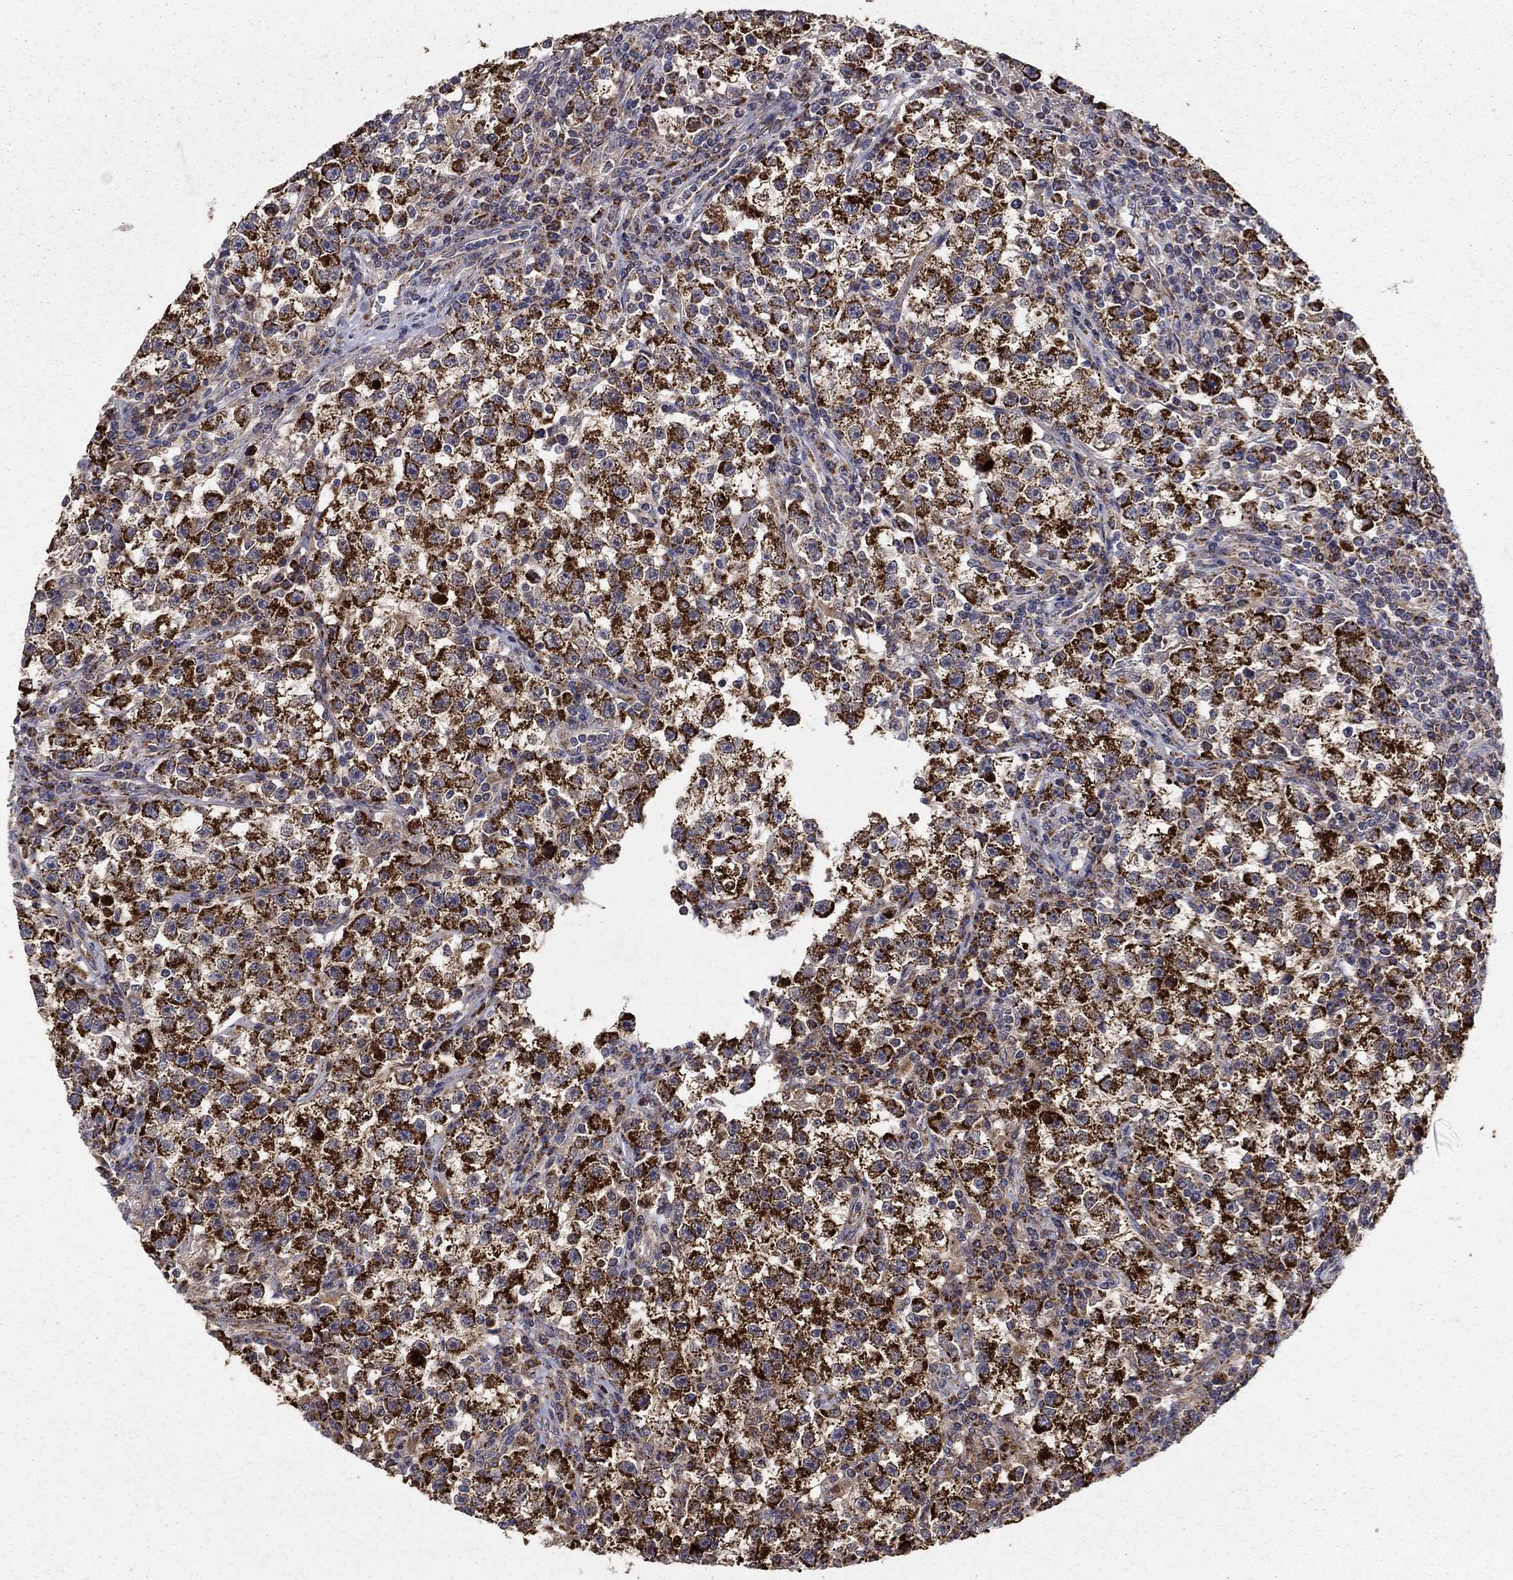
{"staining": {"intensity": "strong", "quantity": ">75%", "location": "cytoplasmic/membranous"}, "tissue": "testis cancer", "cell_type": "Tumor cells", "image_type": "cancer", "snomed": [{"axis": "morphology", "description": "Seminoma, NOS"}, {"axis": "topography", "description": "Testis"}], "caption": "Immunohistochemistry histopathology image of seminoma (testis) stained for a protein (brown), which shows high levels of strong cytoplasmic/membranous positivity in approximately >75% of tumor cells.", "gene": "GCSH", "patient": {"sex": "male", "age": 22}}